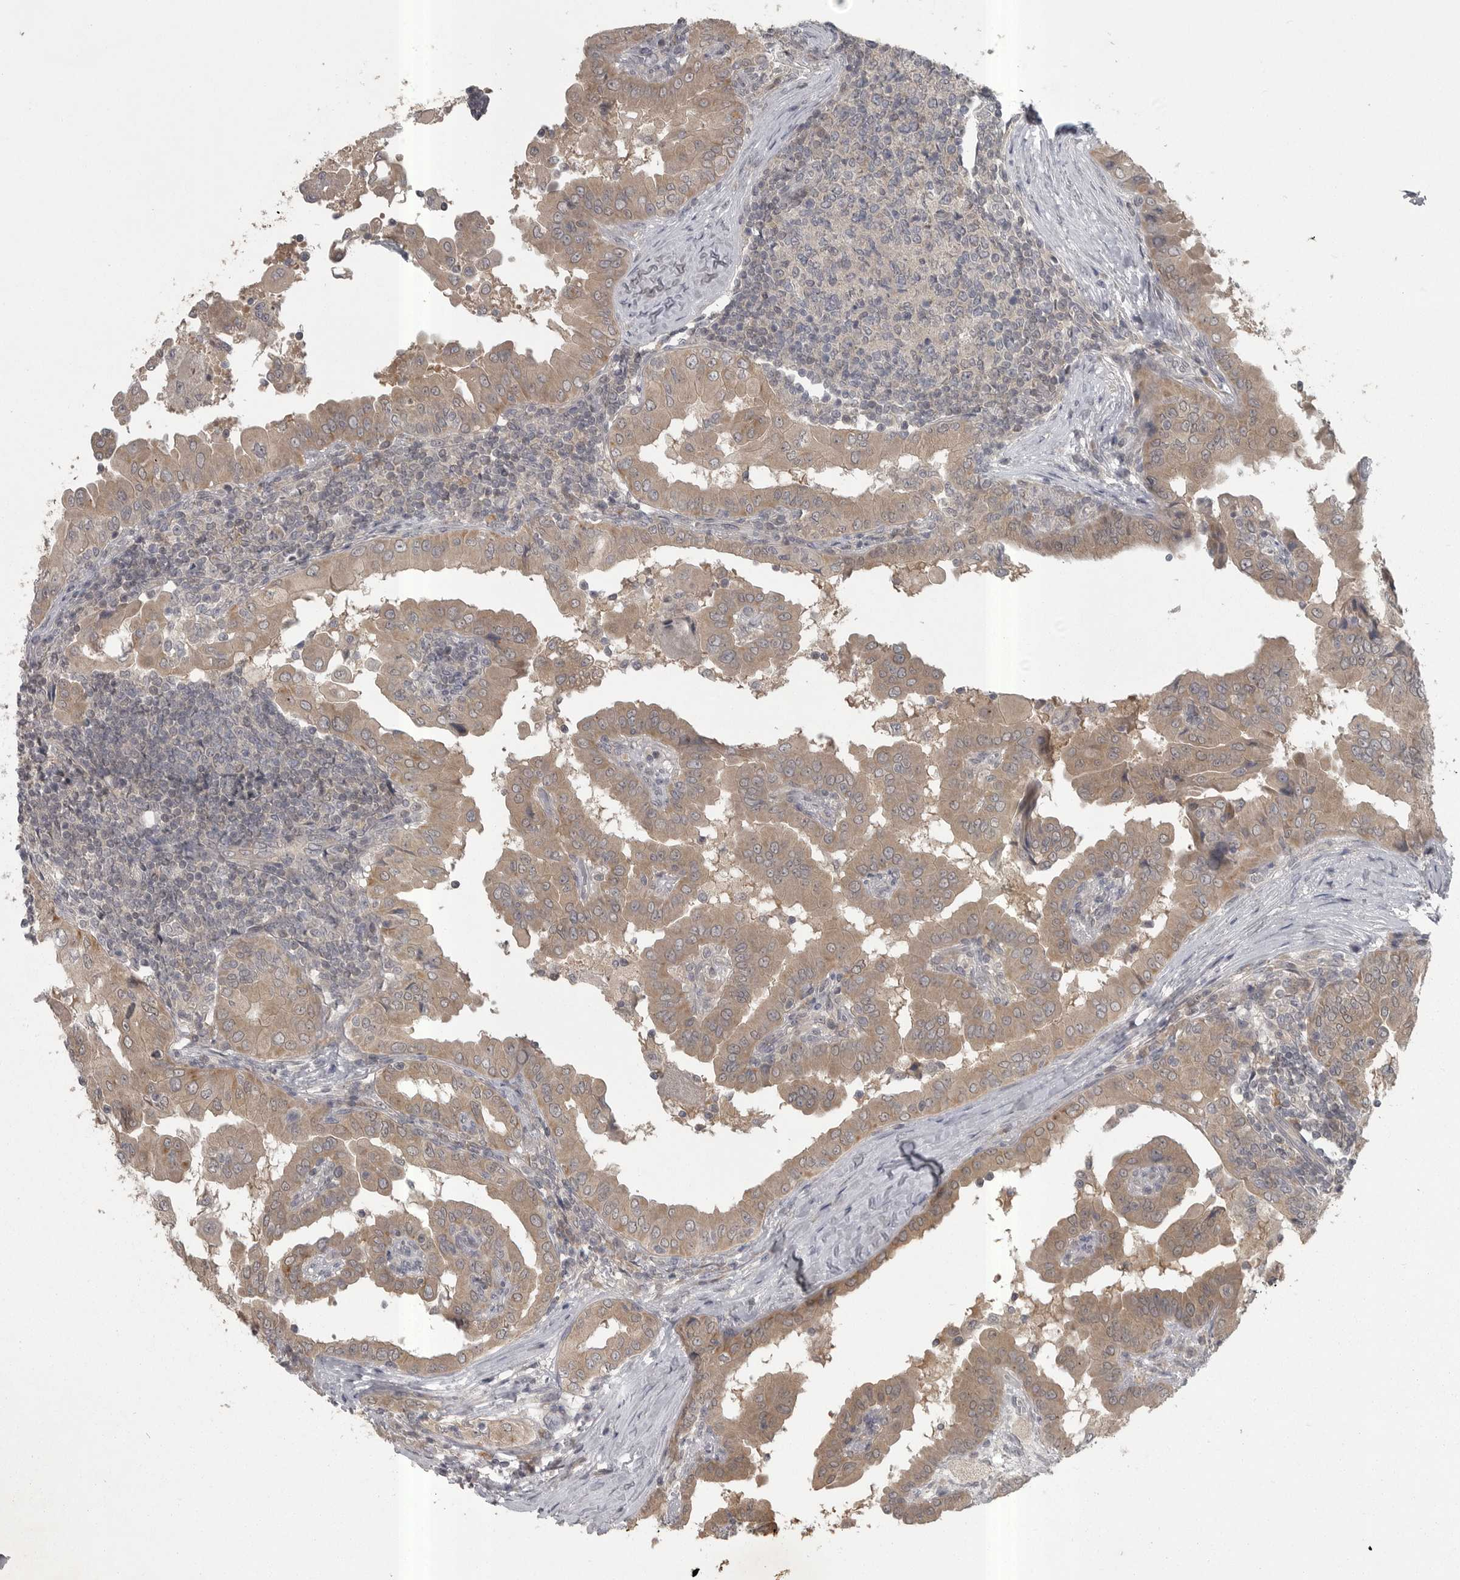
{"staining": {"intensity": "moderate", "quantity": ">75%", "location": "cytoplasmic/membranous"}, "tissue": "thyroid cancer", "cell_type": "Tumor cells", "image_type": "cancer", "snomed": [{"axis": "morphology", "description": "Papillary adenocarcinoma, NOS"}, {"axis": "topography", "description": "Thyroid gland"}], "caption": "Immunohistochemistry (IHC) of papillary adenocarcinoma (thyroid) reveals medium levels of moderate cytoplasmic/membranous staining in approximately >75% of tumor cells.", "gene": "PHF13", "patient": {"sex": "male", "age": 33}}